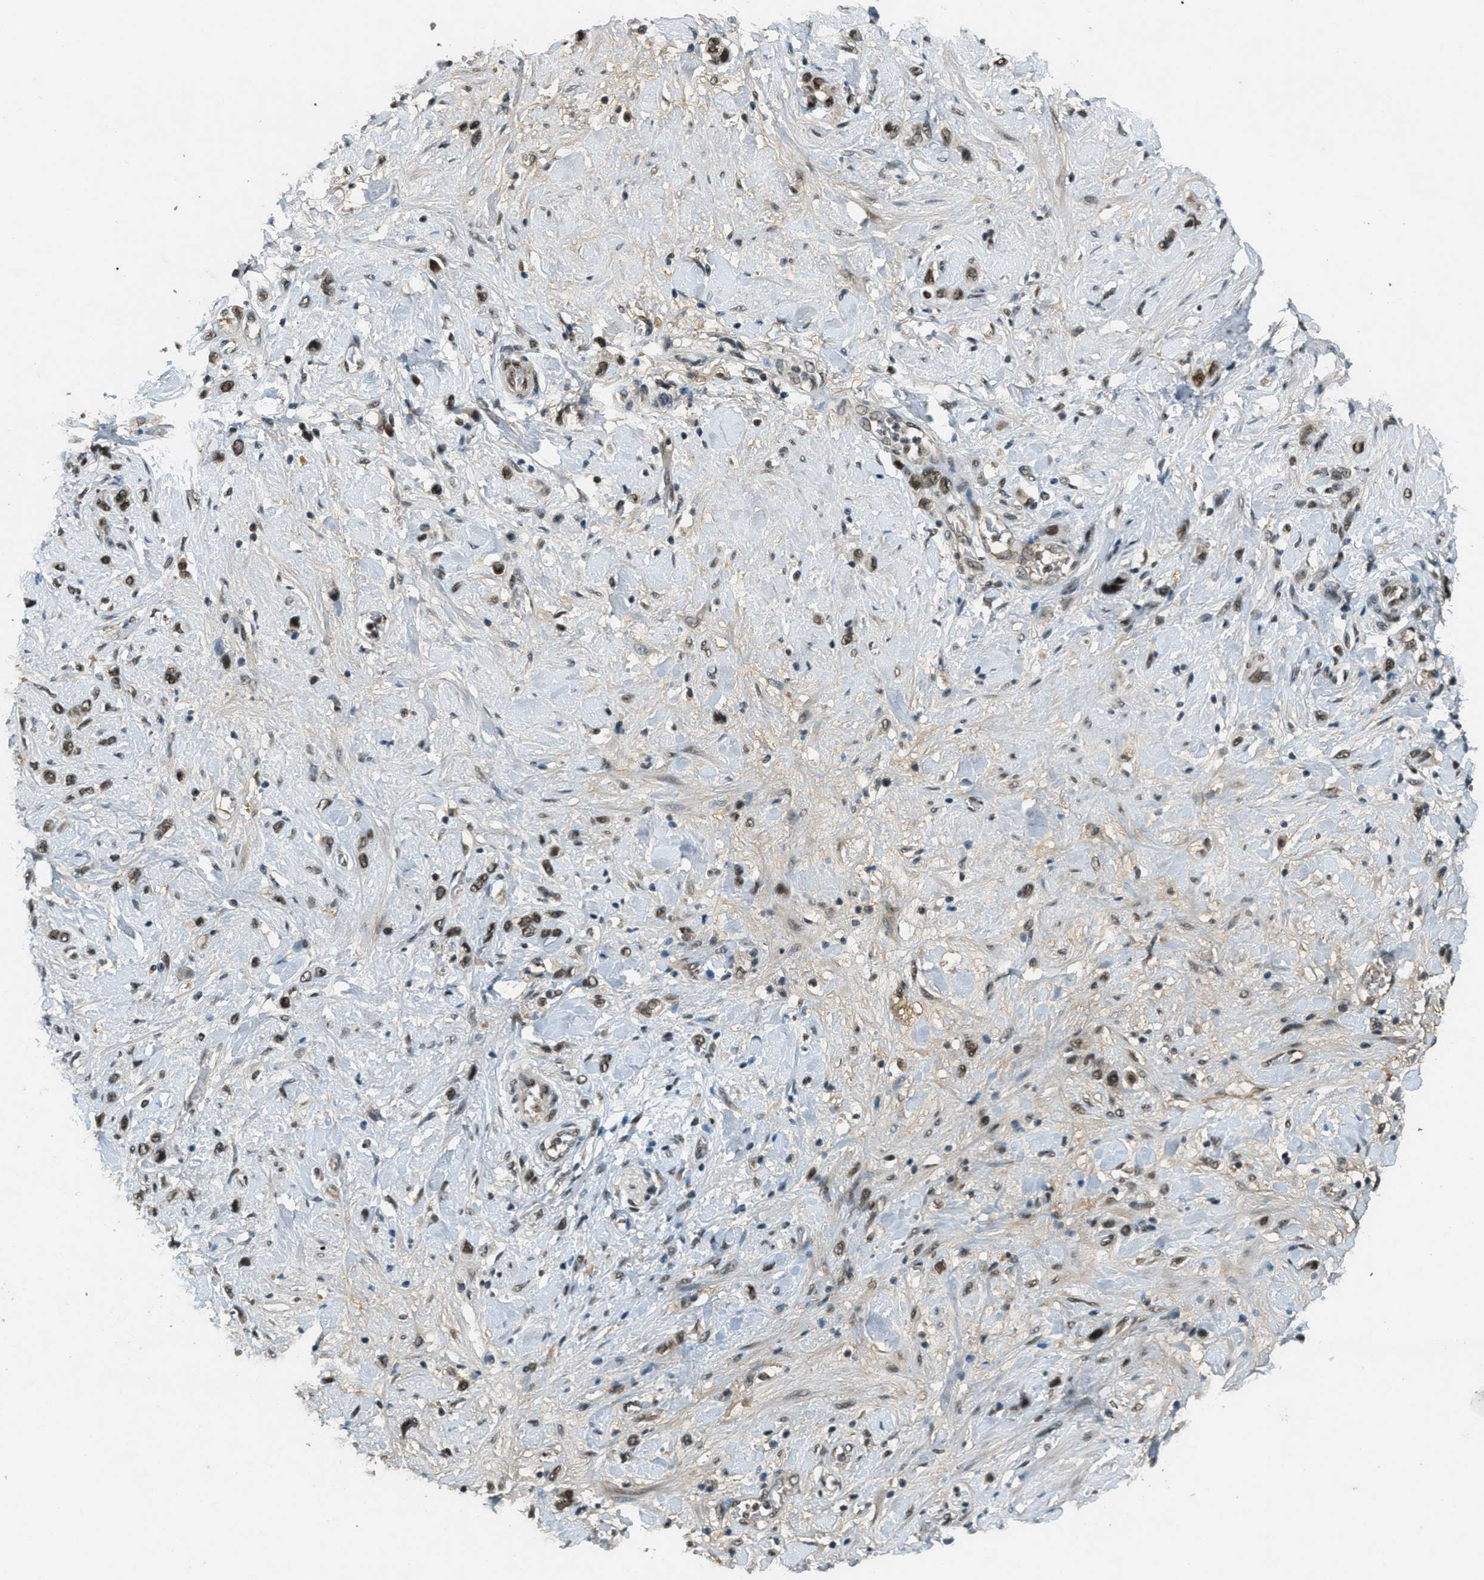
{"staining": {"intensity": "moderate", "quantity": ">75%", "location": "nuclear"}, "tissue": "stomach cancer", "cell_type": "Tumor cells", "image_type": "cancer", "snomed": [{"axis": "morphology", "description": "Adenocarcinoma, NOS"}, {"axis": "morphology", "description": "Adenocarcinoma, High grade"}, {"axis": "topography", "description": "Stomach, upper"}, {"axis": "topography", "description": "Stomach, lower"}], "caption": "DAB immunohistochemical staining of stomach cancer reveals moderate nuclear protein positivity in about >75% of tumor cells. (Stains: DAB in brown, nuclei in blue, Microscopy: brightfield microscopy at high magnification).", "gene": "ZNF148", "patient": {"sex": "female", "age": 65}}